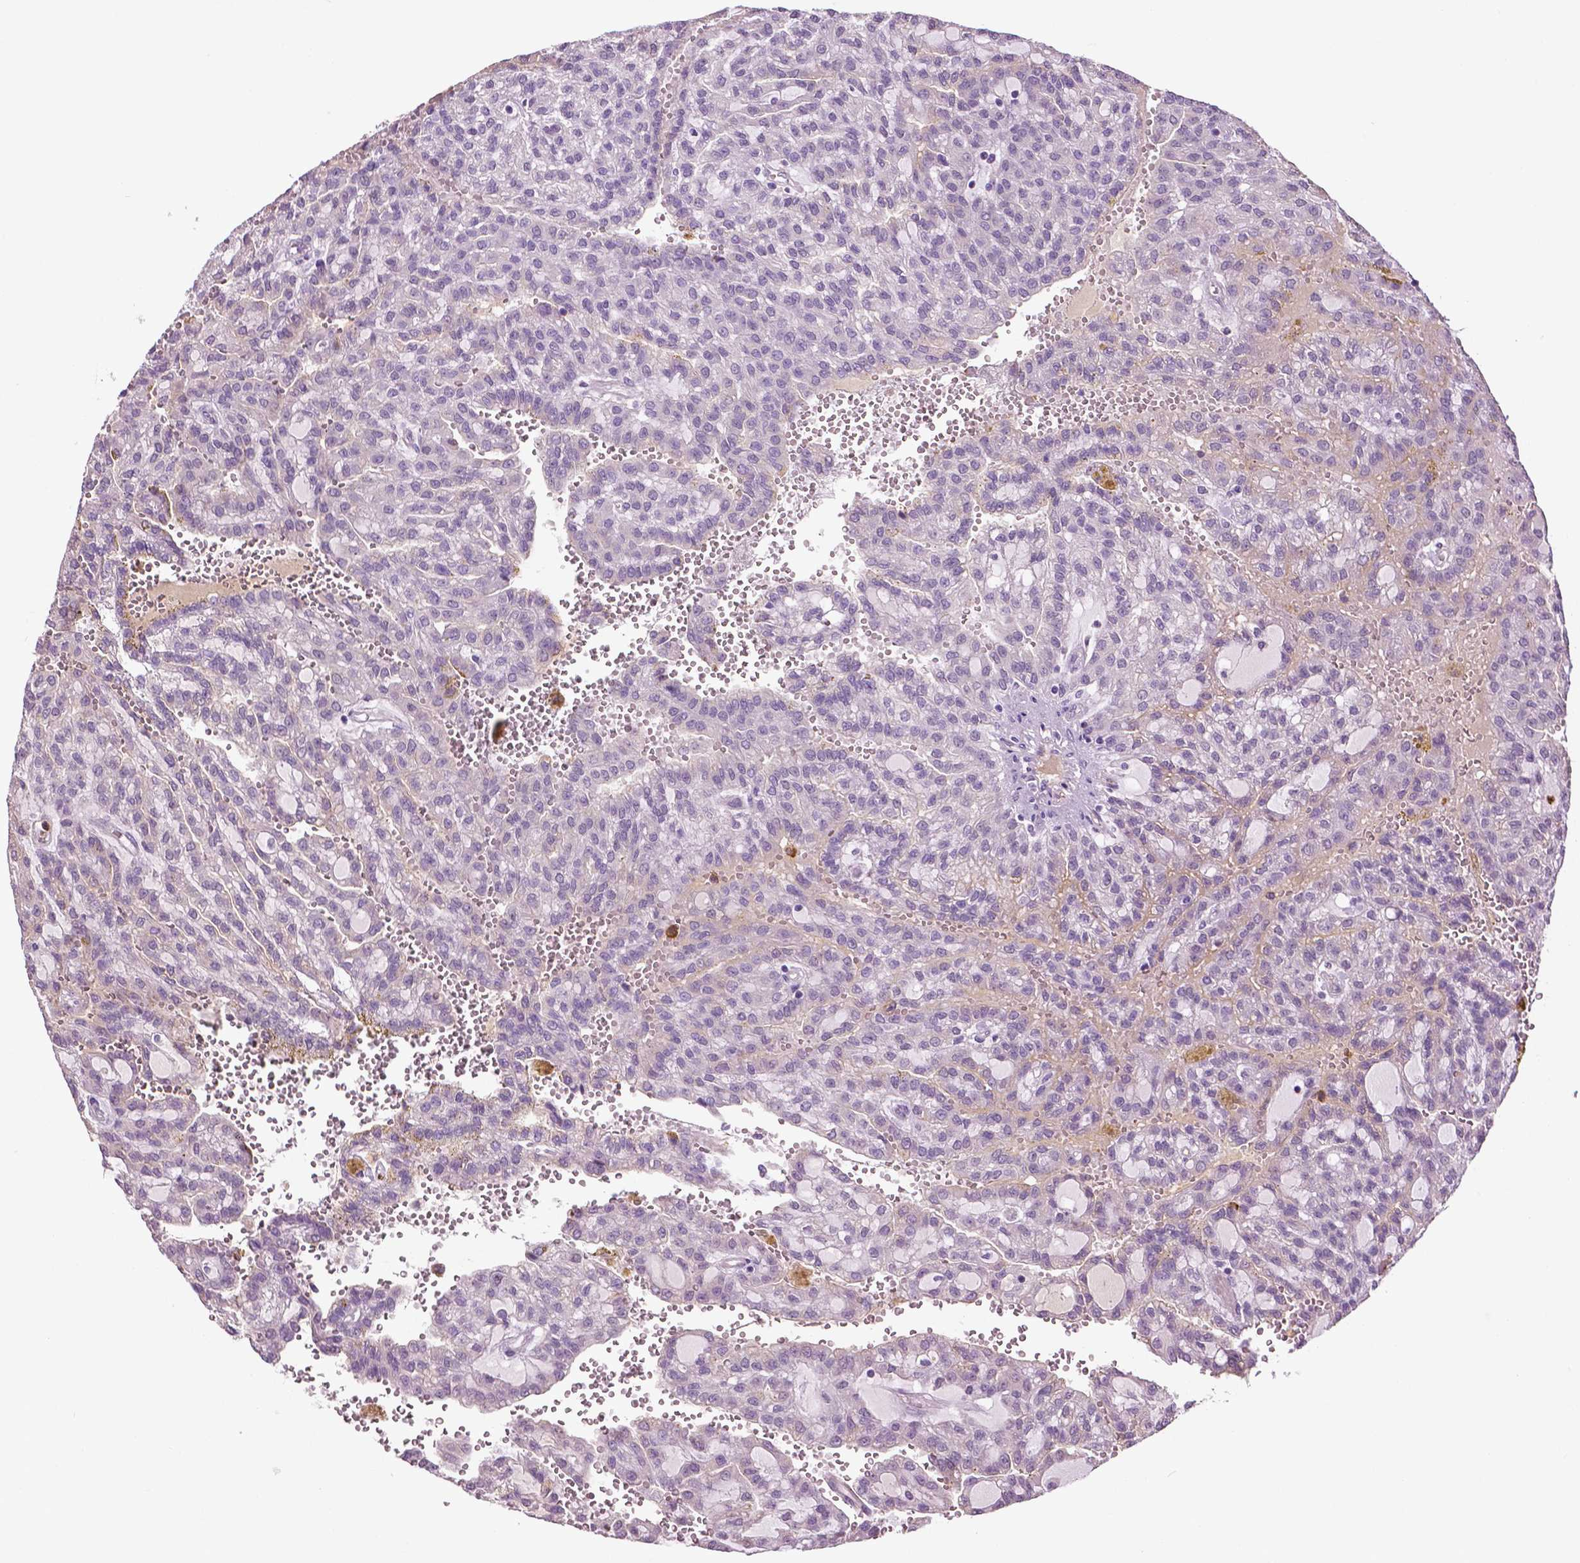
{"staining": {"intensity": "negative", "quantity": "none", "location": "none"}, "tissue": "renal cancer", "cell_type": "Tumor cells", "image_type": "cancer", "snomed": [{"axis": "morphology", "description": "Adenocarcinoma, NOS"}, {"axis": "topography", "description": "Kidney"}], "caption": "This is an immunohistochemistry (IHC) photomicrograph of renal cancer. There is no expression in tumor cells.", "gene": "PTPN5", "patient": {"sex": "male", "age": 63}}